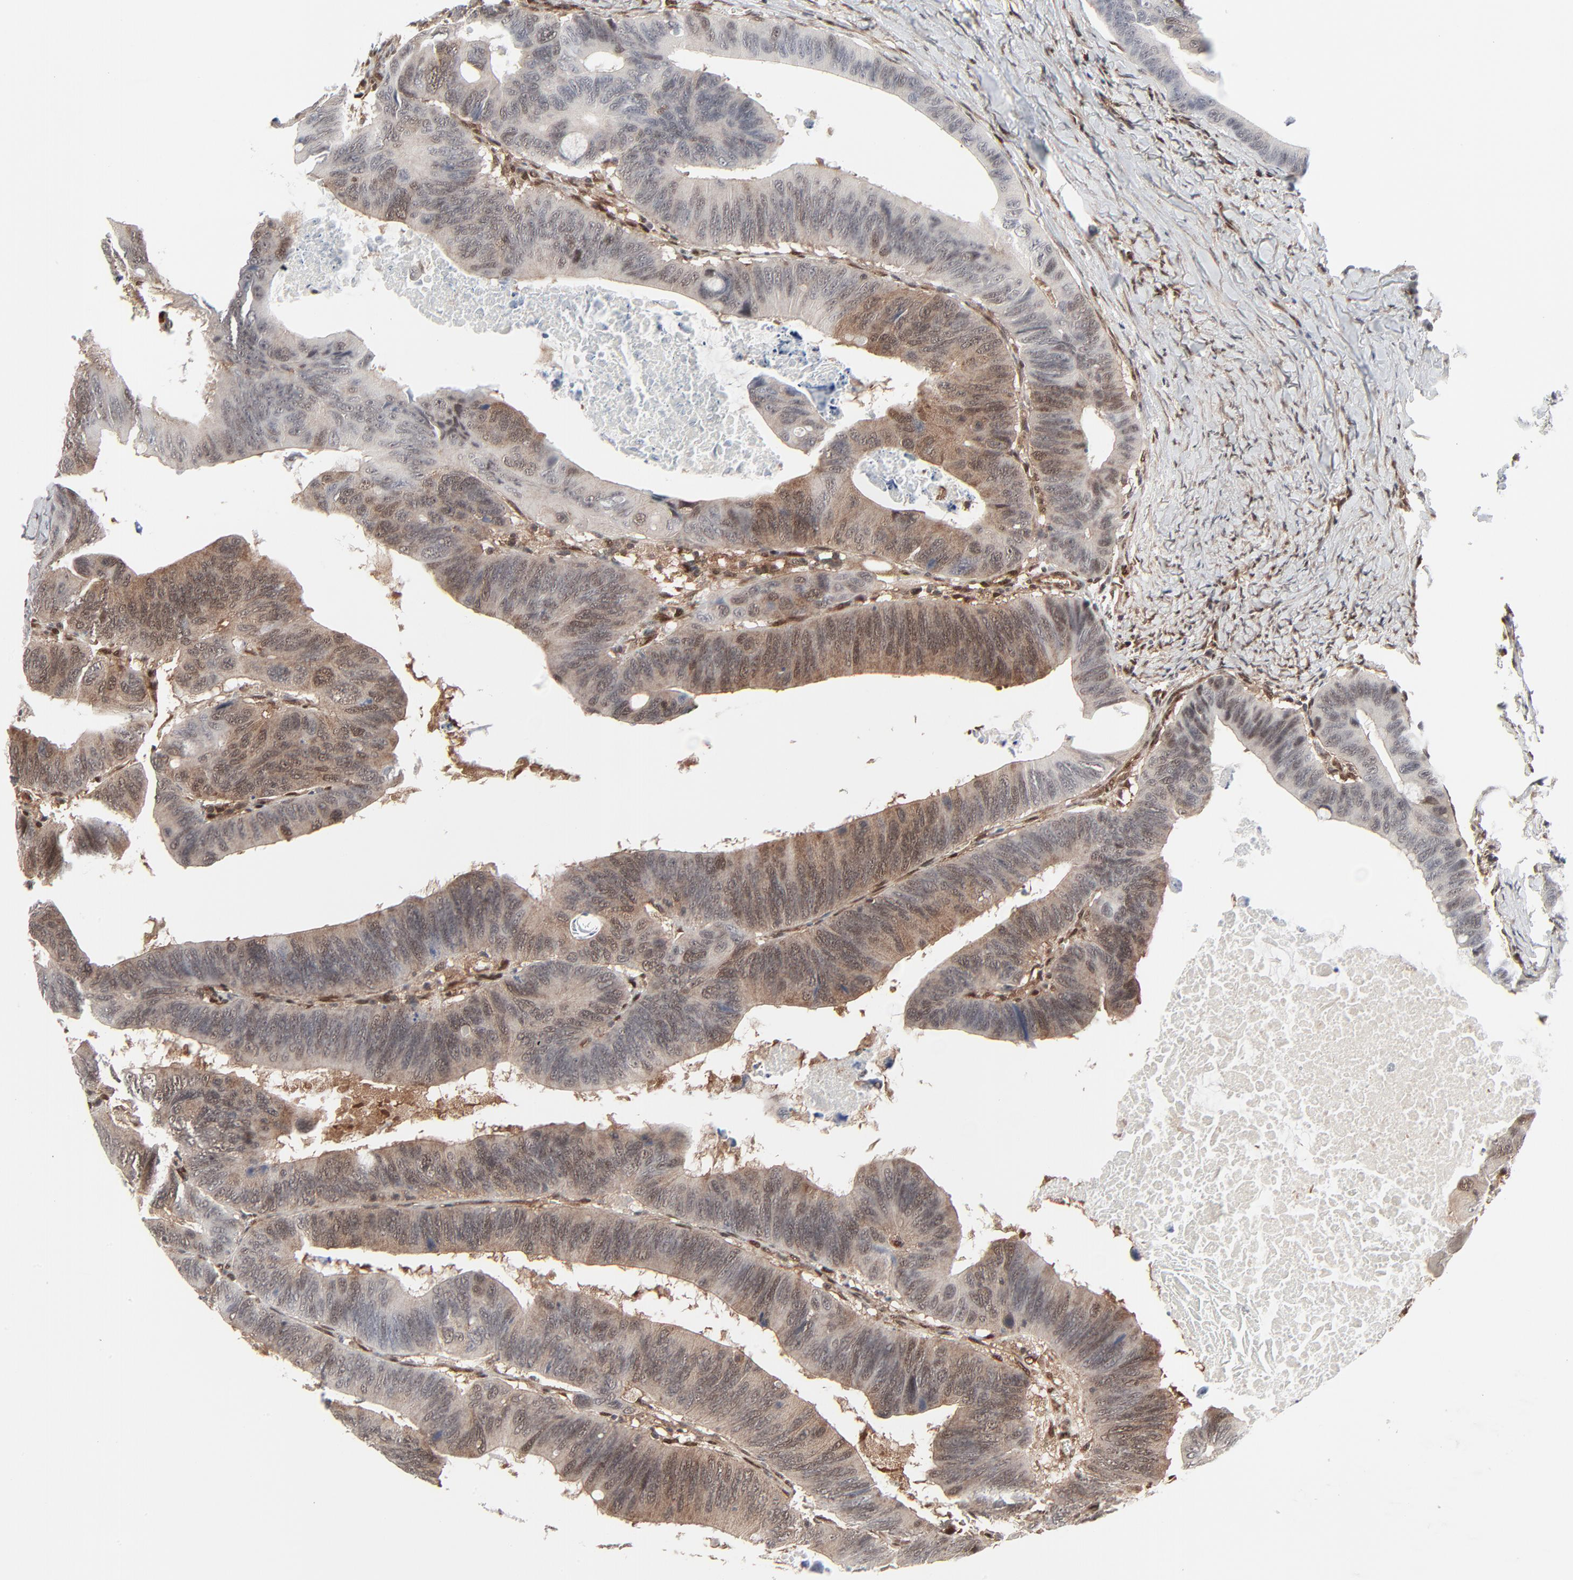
{"staining": {"intensity": "weak", "quantity": "25%-75%", "location": "cytoplasmic/membranous,nuclear"}, "tissue": "colorectal cancer", "cell_type": "Tumor cells", "image_type": "cancer", "snomed": [{"axis": "morphology", "description": "Adenocarcinoma, NOS"}, {"axis": "topography", "description": "Colon"}], "caption": "Weak cytoplasmic/membranous and nuclear staining for a protein is identified in about 25%-75% of tumor cells of colorectal adenocarcinoma using immunohistochemistry.", "gene": "AKT1", "patient": {"sex": "female", "age": 55}}